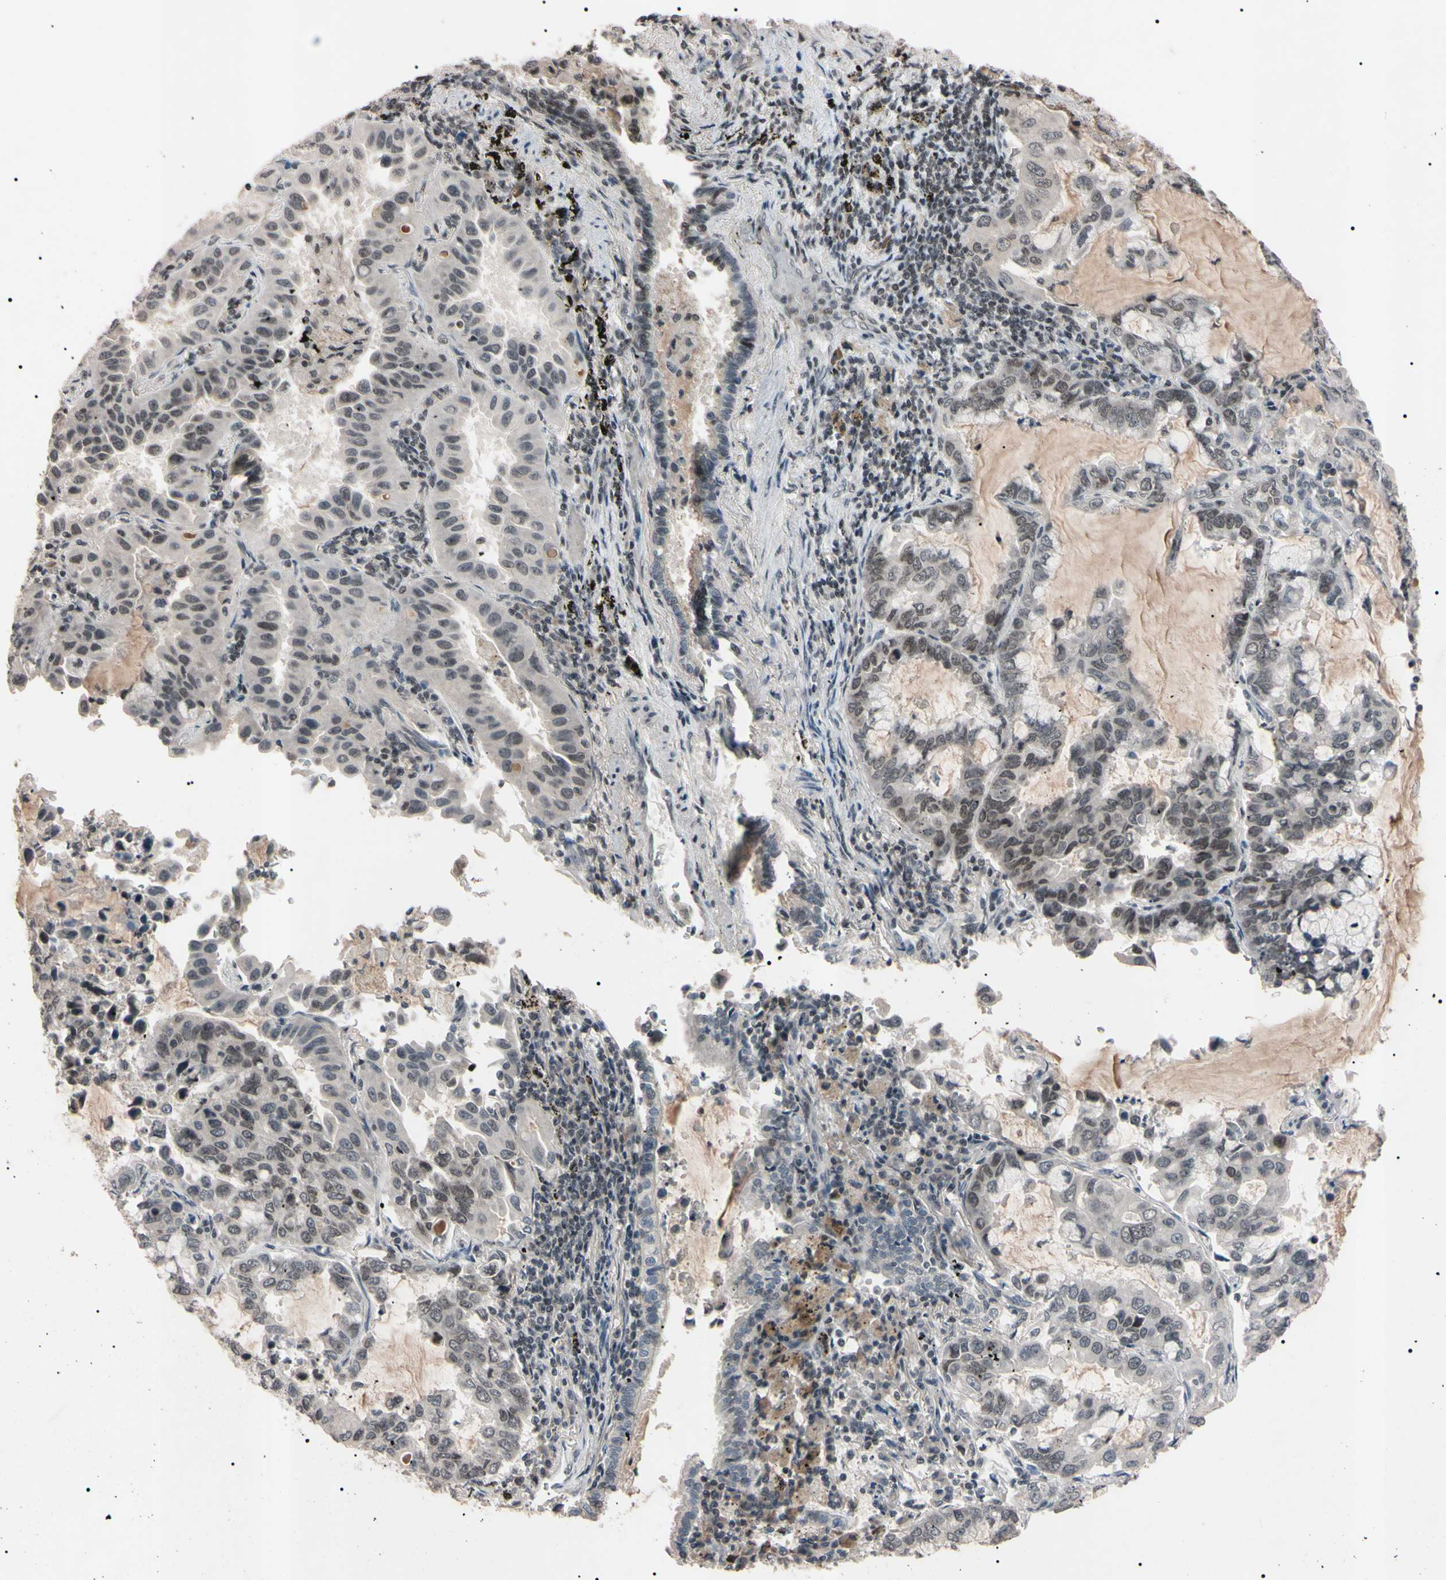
{"staining": {"intensity": "weak", "quantity": "25%-75%", "location": "nuclear"}, "tissue": "lung cancer", "cell_type": "Tumor cells", "image_type": "cancer", "snomed": [{"axis": "morphology", "description": "Adenocarcinoma, NOS"}, {"axis": "topography", "description": "Lung"}], "caption": "Brown immunohistochemical staining in lung adenocarcinoma exhibits weak nuclear staining in about 25%-75% of tumor cells. Using DAB (3,3'-diaminobenzidine) (brown) and hematoxylin (blue) stains, captured at high magnification using brightfield microscopy.", "gene": "YY1", "patient": {"sex": "male", "age": 64}}